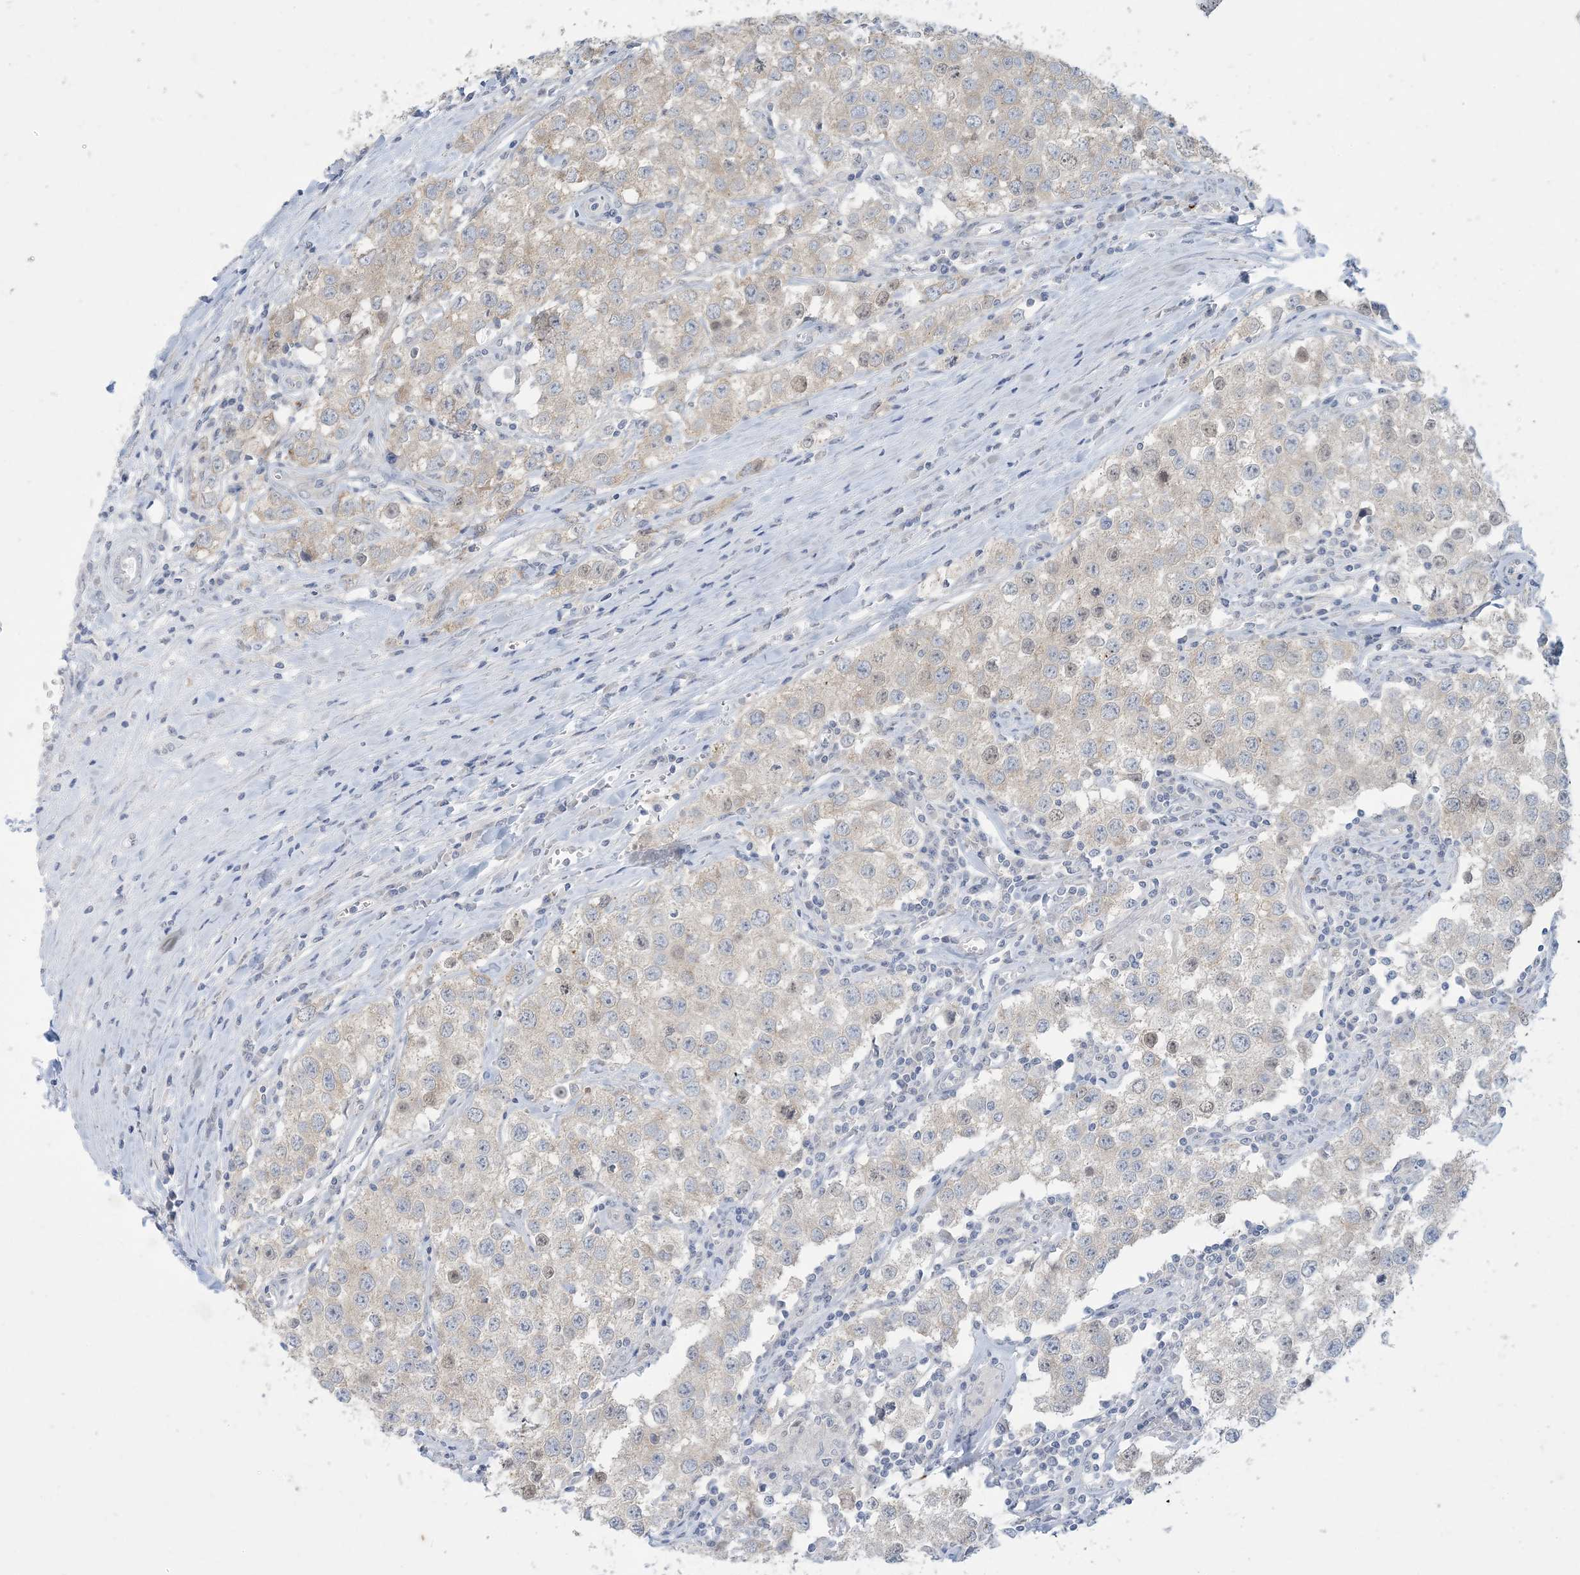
{"staining": {"intensity": "negative", "quantity": "none", "location": "none"}, "tissue": "testis cancer", "cell_type": "Tumor cells", "image_type": "cancer", "snomed": [{"axis": "morphology", "description": "Seminoma, NOS"}, {"axis": "morphology", "description": "Carcinoma, Embryonal, NOS"}, {"axis": "topography", "description": "Testis"}], "caption": "High magnification brightfield microscopy of seminoma (testis) stained with DAB (3,3'-diaminobenzidine) (brown) and counterstained with hematoxylin (blue): tumor cells show no significant expression.", "gene": "KIF3A", "patient": {"sex": "male", "age": 43}}